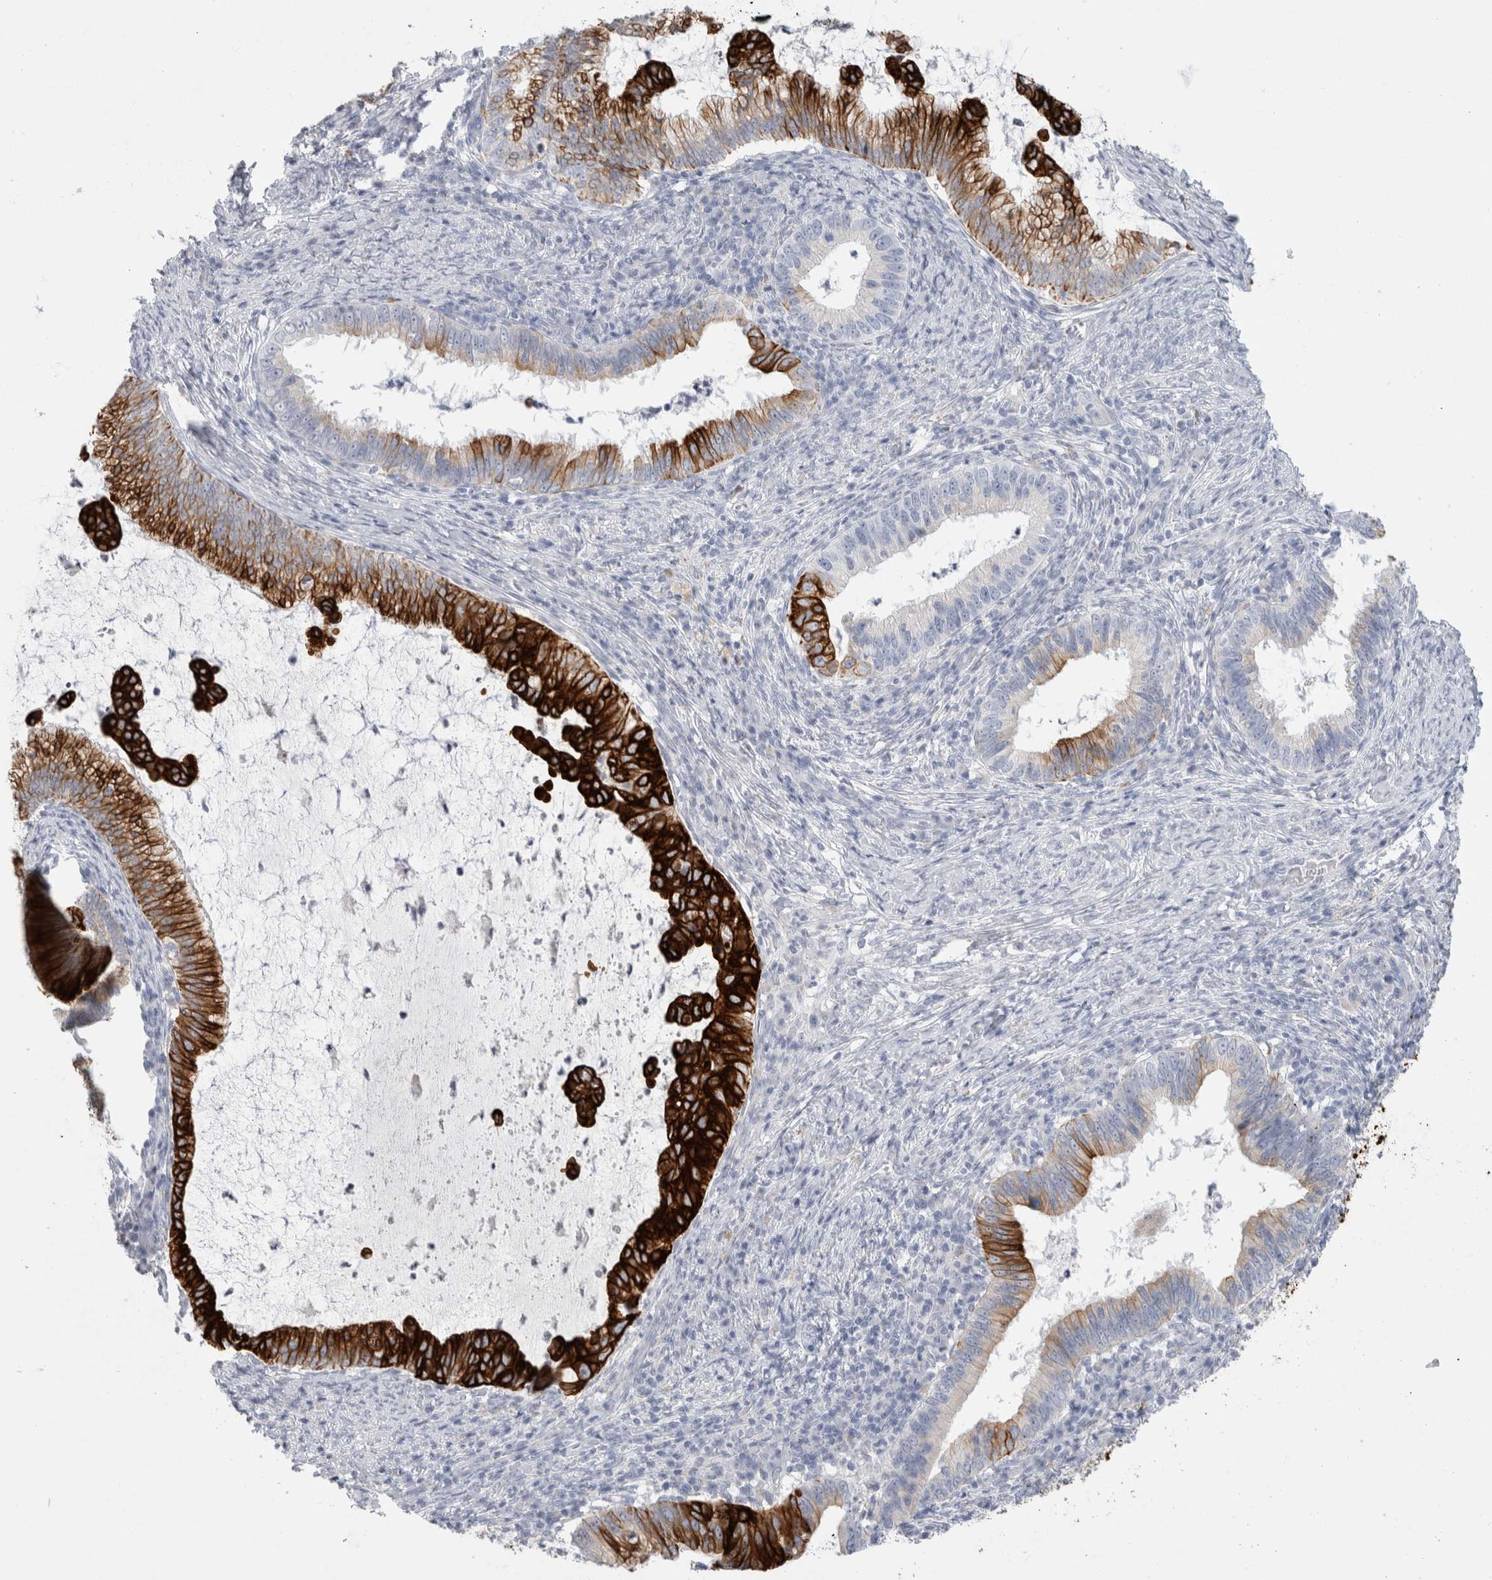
{"staining": {"intensity": "strong", "quantity": "25%-75%", "location": "cytoplasmic/membranous"}, "tissue": "cervical cancer", "cell_type": "Tumor cells", "image_type": "cancer", "snomed": [{"axis": "morphology", "description": "Adenocarcinoma, NOS"}, {"axis": "topography", "description": "Cervix"}], "caption": "Cervical adenocarcinoma stained with DAB (3,3'-diaminobenzidine) immunohistochemistry exhibits high levels of strong cytoplasmic/membranous staining in approximately 25%-75% of tumor cells.", "gene": "GAA", "patient": {"sex": "female", "age": 36}}